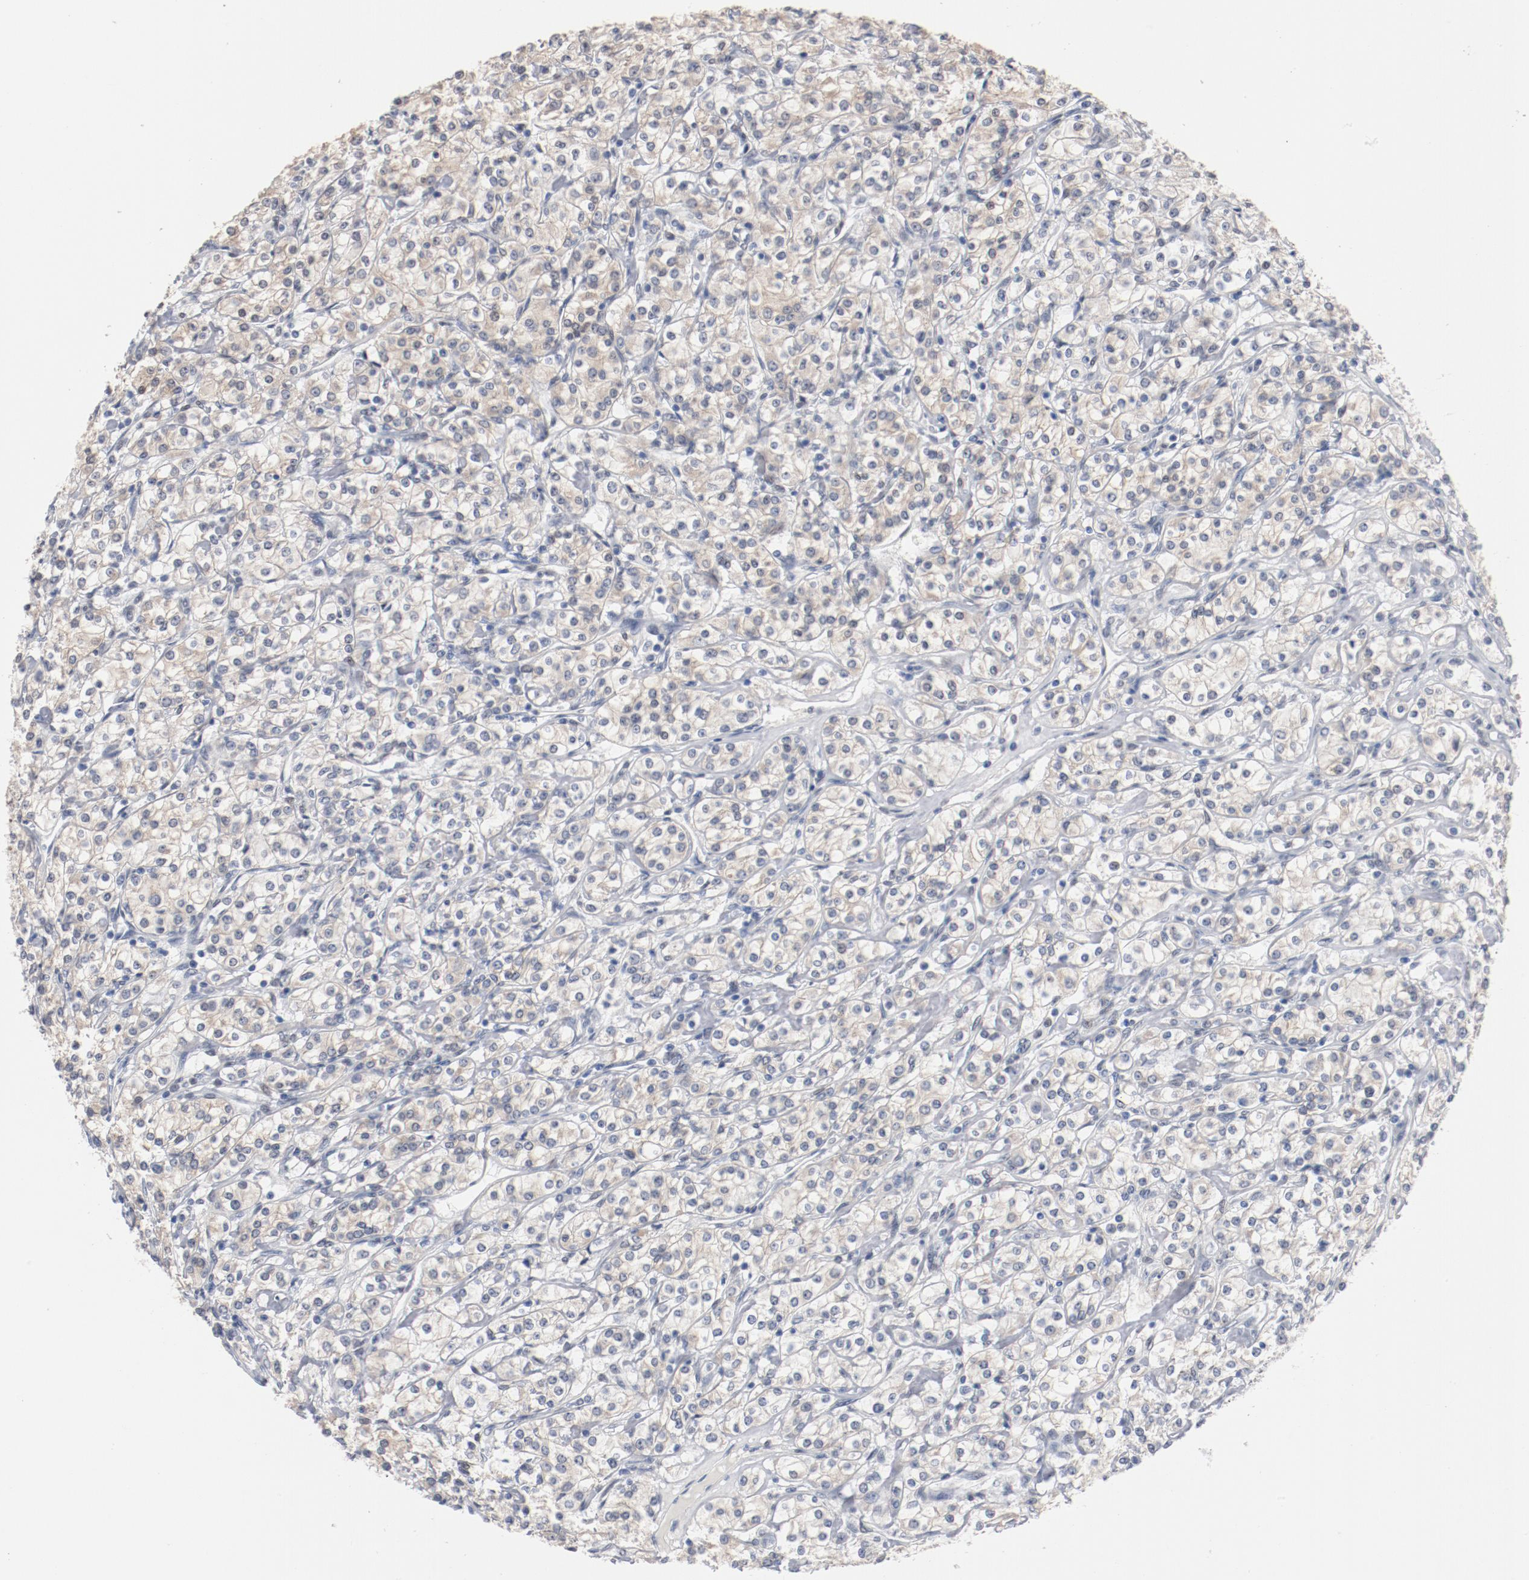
{"staining": {"intensity": "negative", "quantity": "none", "location": "none"}, "tissue": "renal cancer", "cell_type": "Tumor cells", "image_type": "cancer", "snomed": [{"axis": "morphology", "description": "Adenocarcinoma, NOS"}, {"axis": "topography", "description": "Kidney"}], "caption": "An image of human renal cancer (adenocarcinoma) is negative for staining in tumor cells.", "gene": "ZEB2", "patient": {"sex": "male", "age": 77}}